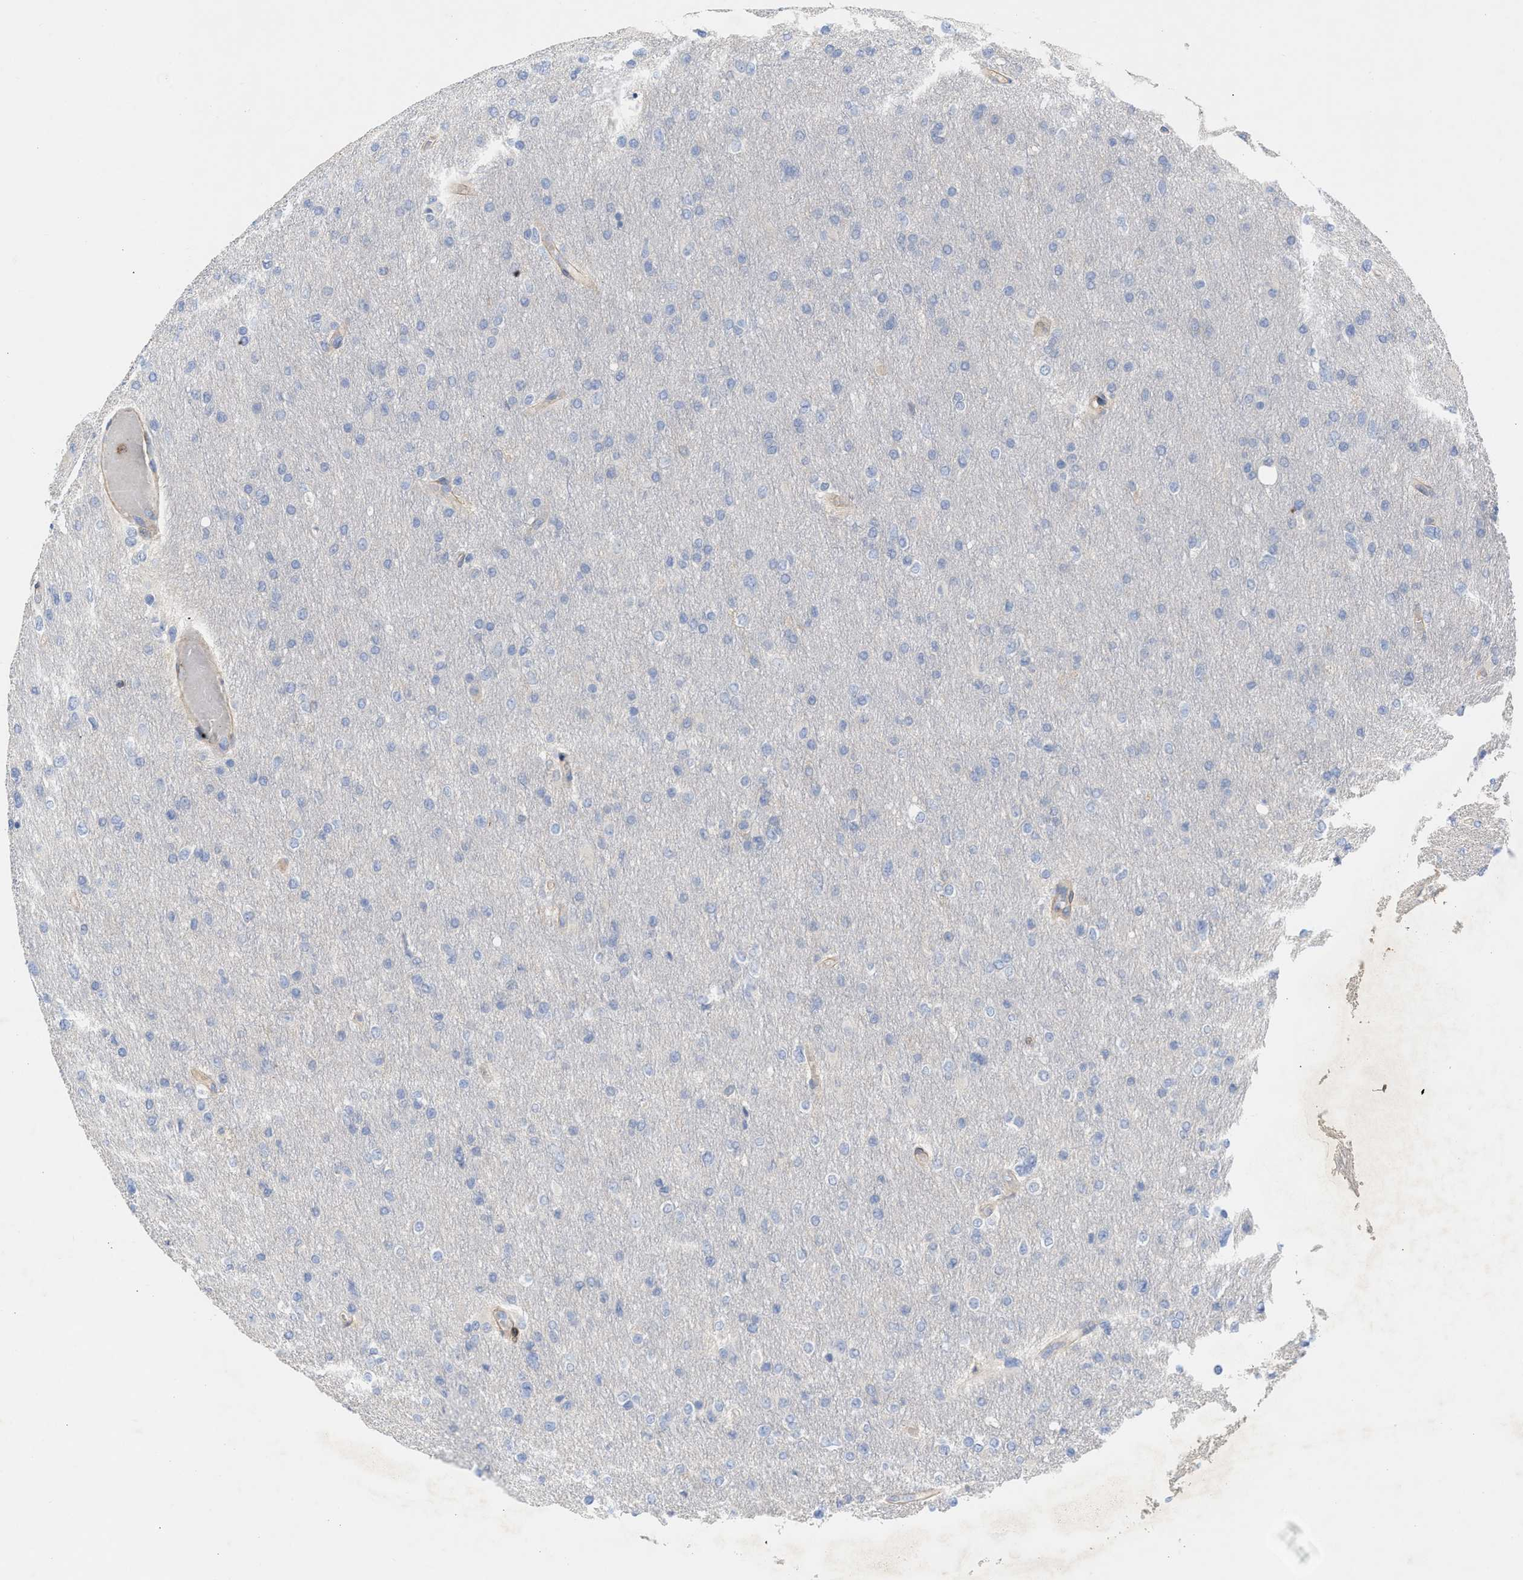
{"staining": {"intensity": "negative", "quantity": "none", "location": "none"}, "tissue": "glioma", "cell_type": "Tumor cells", "image_type": "cancer", "snomed": [{"axis": "morphology", "description": "Glioma, malignant, High grade"}, {"axis": "topography", "description": "Cerebral cortex"}], "caption": "Tumor cells show no significant expression in high-grade glioma (malignant).", "gene": "HS3ST5", "patient": {"sex": "female", "age": 36}}